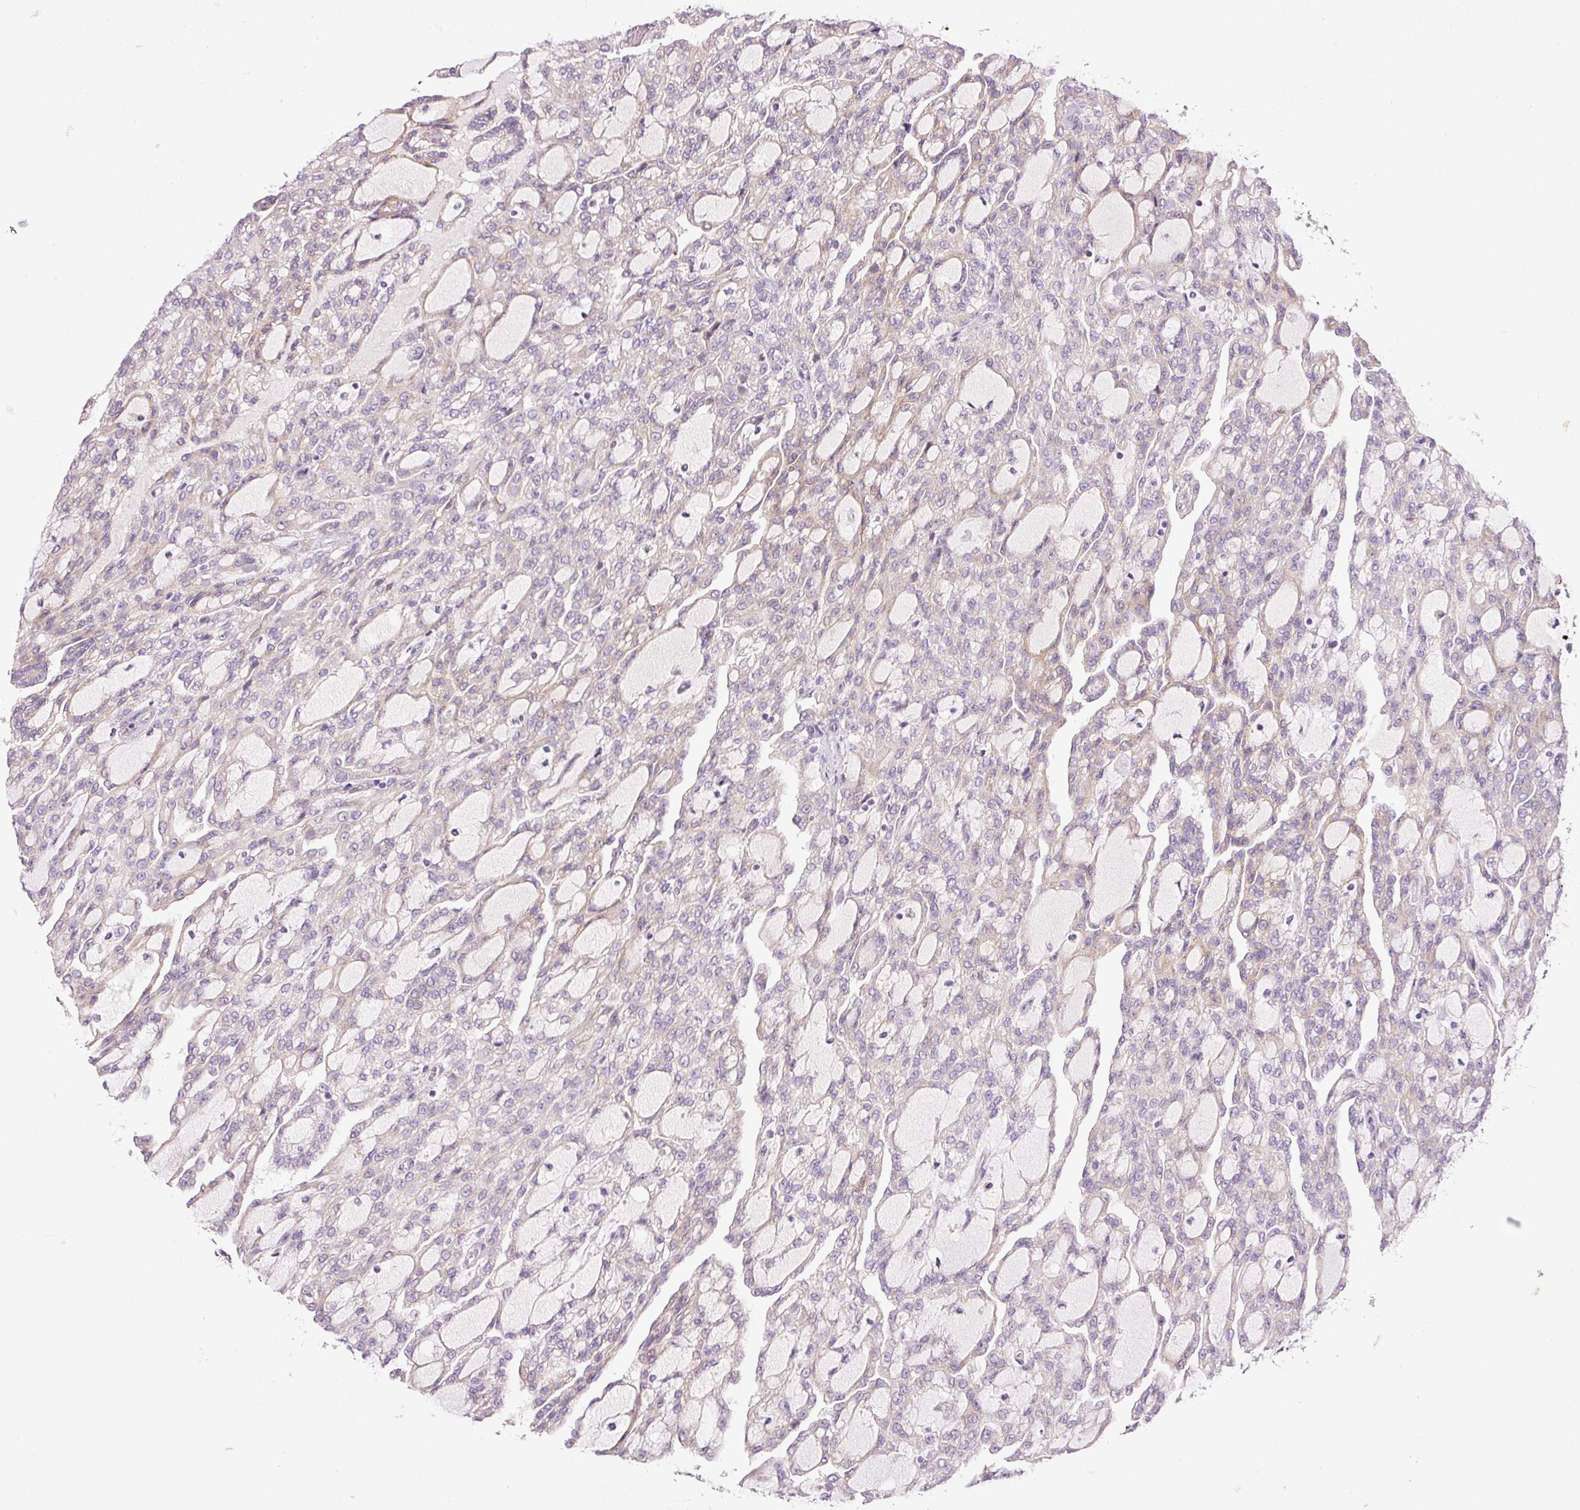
{"staining": {"intensity": "negative", "quantity": "none", "location": "none"}, "tissue": "renal cancer", "cell_type": "Tumor cells", "image_type": "cancer", "snomed": [{"axis": "morphology", "description": "Adenocarcinoma, NOS"}, {"axis": "topography", "description": "Kidney"}], "caption": "Immunohistochemistry (IHC) histopathology image of neoplastic tissue: renal cancer stained with DAB displays no significant protein positivity in tumor cells.", "gene": "KPNA5", "patient": {"sex": "male", "age": 63}}